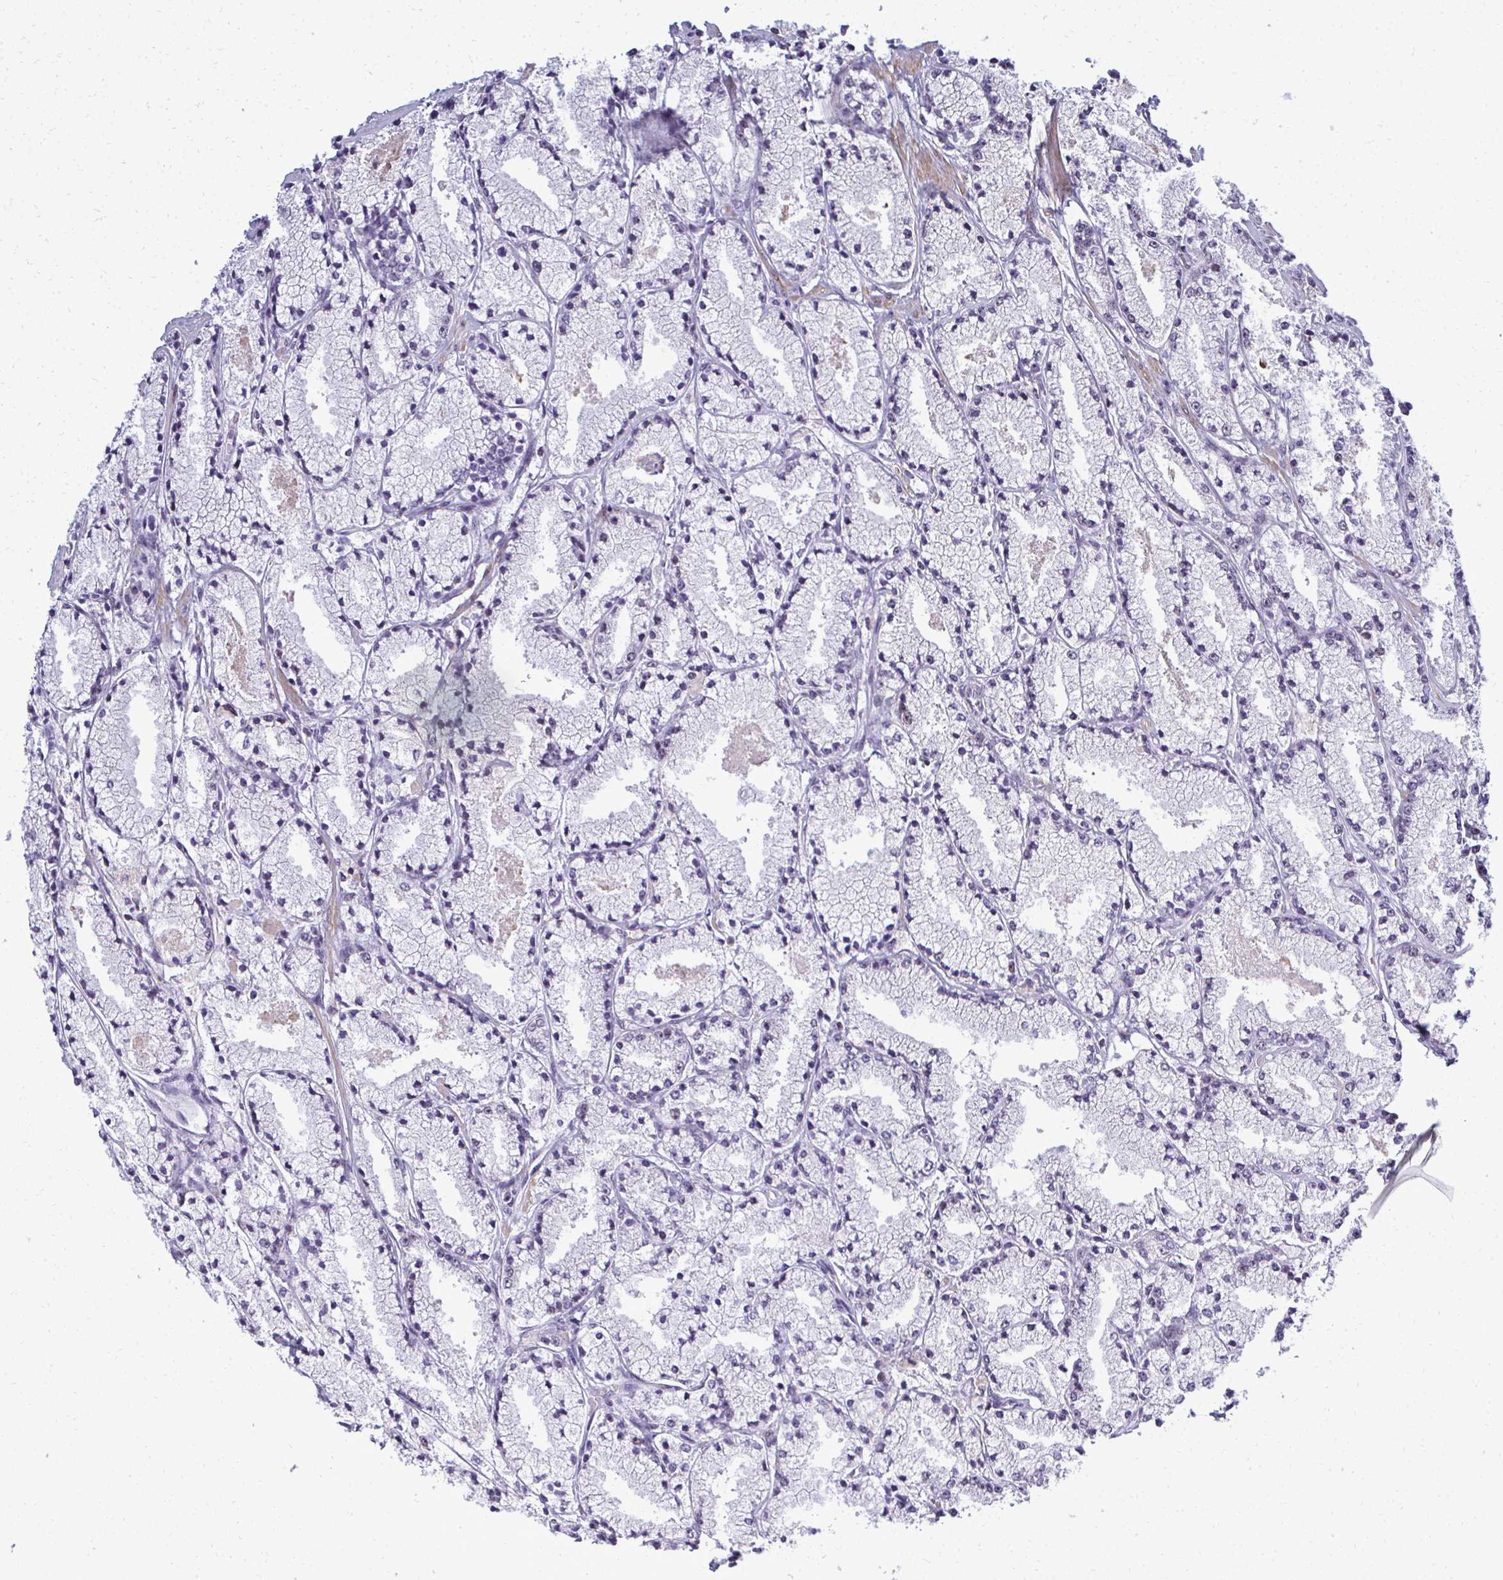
{"staining": {"intensity": "negative", "quantity": "none", "location": "none"}, "tissue": "prostate cancer", "cell_type": "Tumor cells", "image_type": "cancer", "snomed": [{"axis": "morphology", "description": "Adenocarcinoma, High grade"}, {"axis": "topography", "description": "Prostate"}], "caption": "Tumor cells are negative for protein expression in human adenocarcinoma (high-grade) (prostate).", "gene": "SIRT7", "patient": {"sex": "male", "age": 63}}